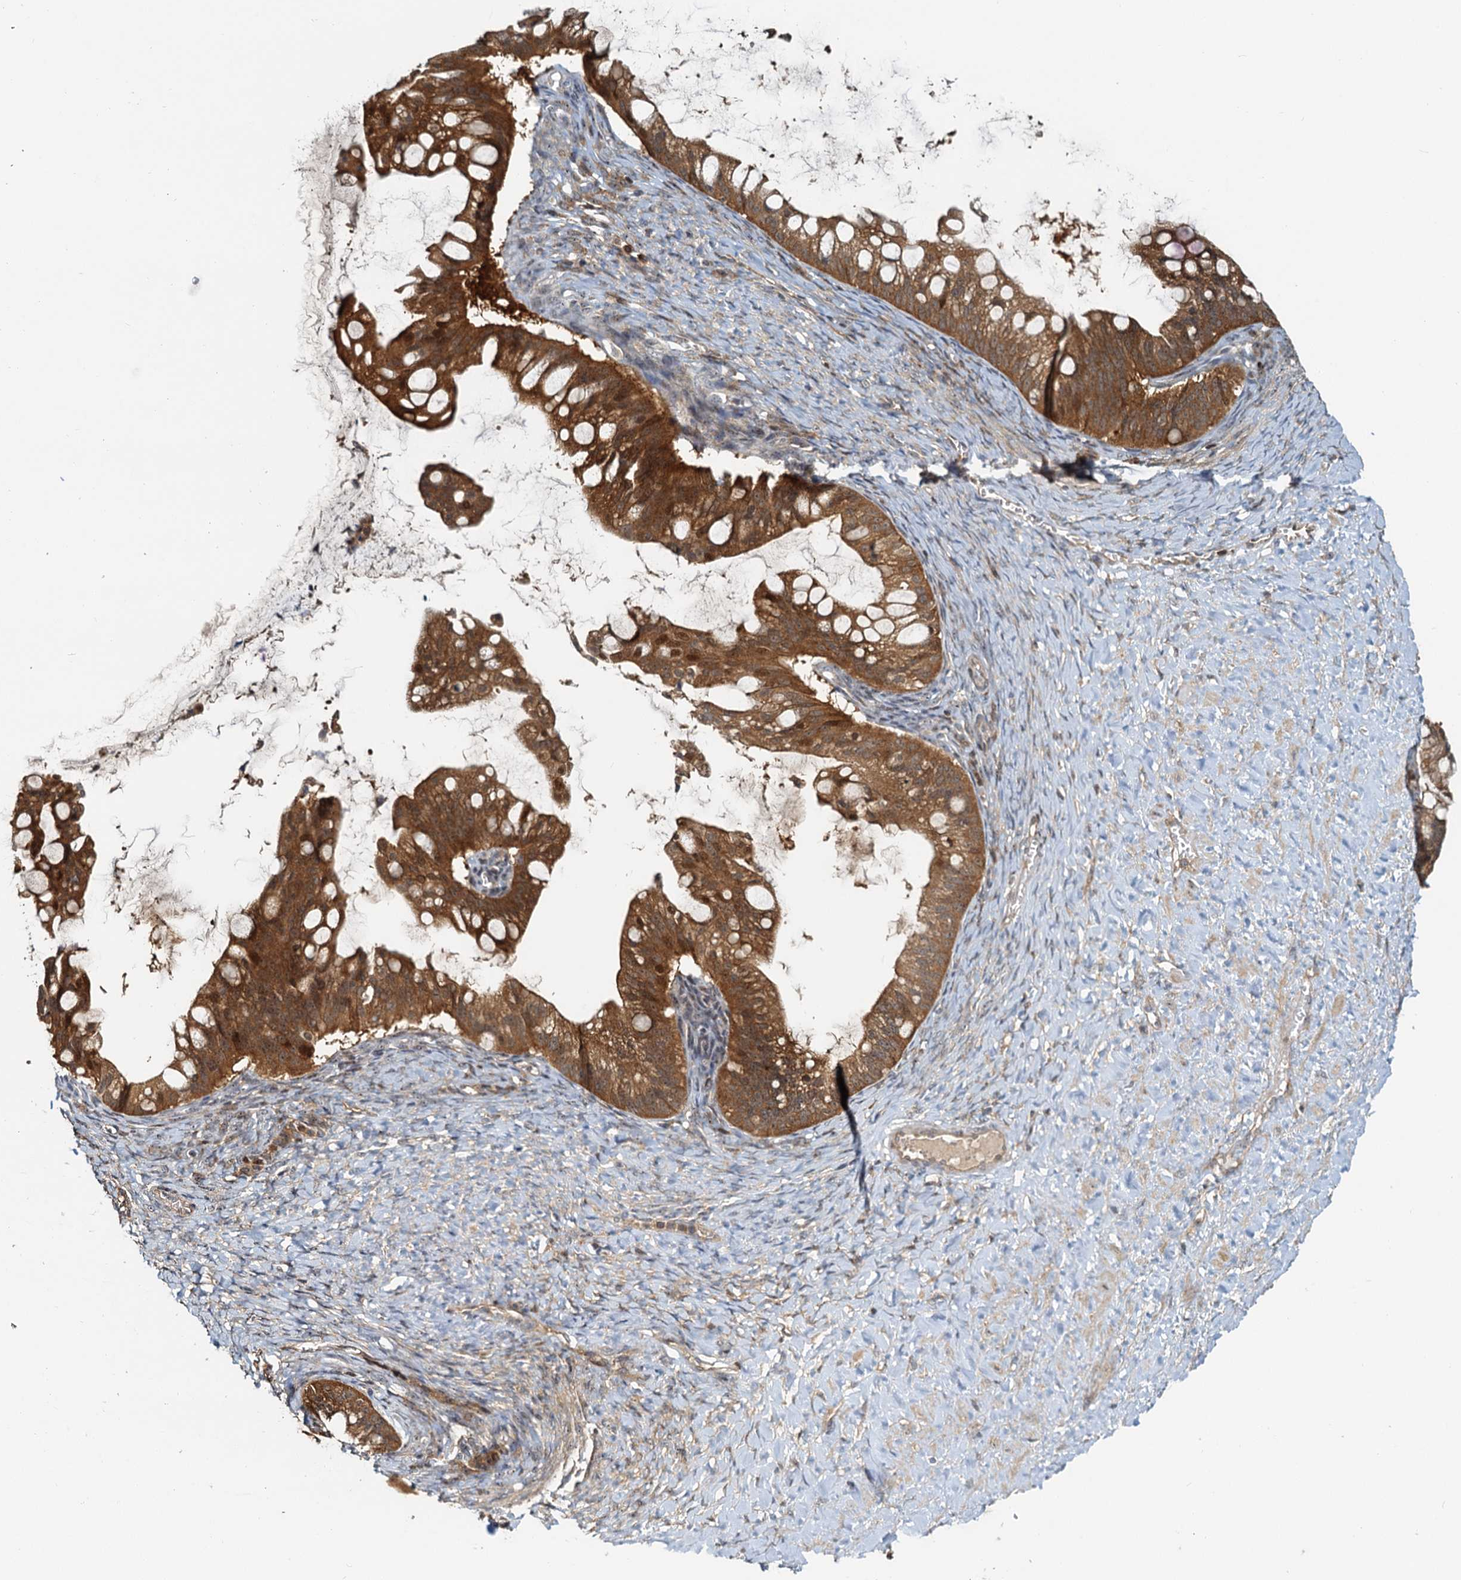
{"staining": {"intensity": "strong", "quantity": ">75%", "location": "cytoplasmic/membranous"}, "tissue": "ovarian cancer", "cell_type": "Tumor cells", "image_type": "cancer", "snomed": [{"axis": "morphology", "description": "Cystadenocarcinoma, mucinous, NOS"}, {"axis": "topography", "description": "Ovary"}], "caption": "Ovarian cancer (mucinous cystadenocarcinoma) was stained to show a protein in brown. There is high levels of strong cytoplasmic/membranous staining in approximately >75% of tumor cells.", "gene": "TOLLIP", "patient": {"sex": "female", "age": 73}}